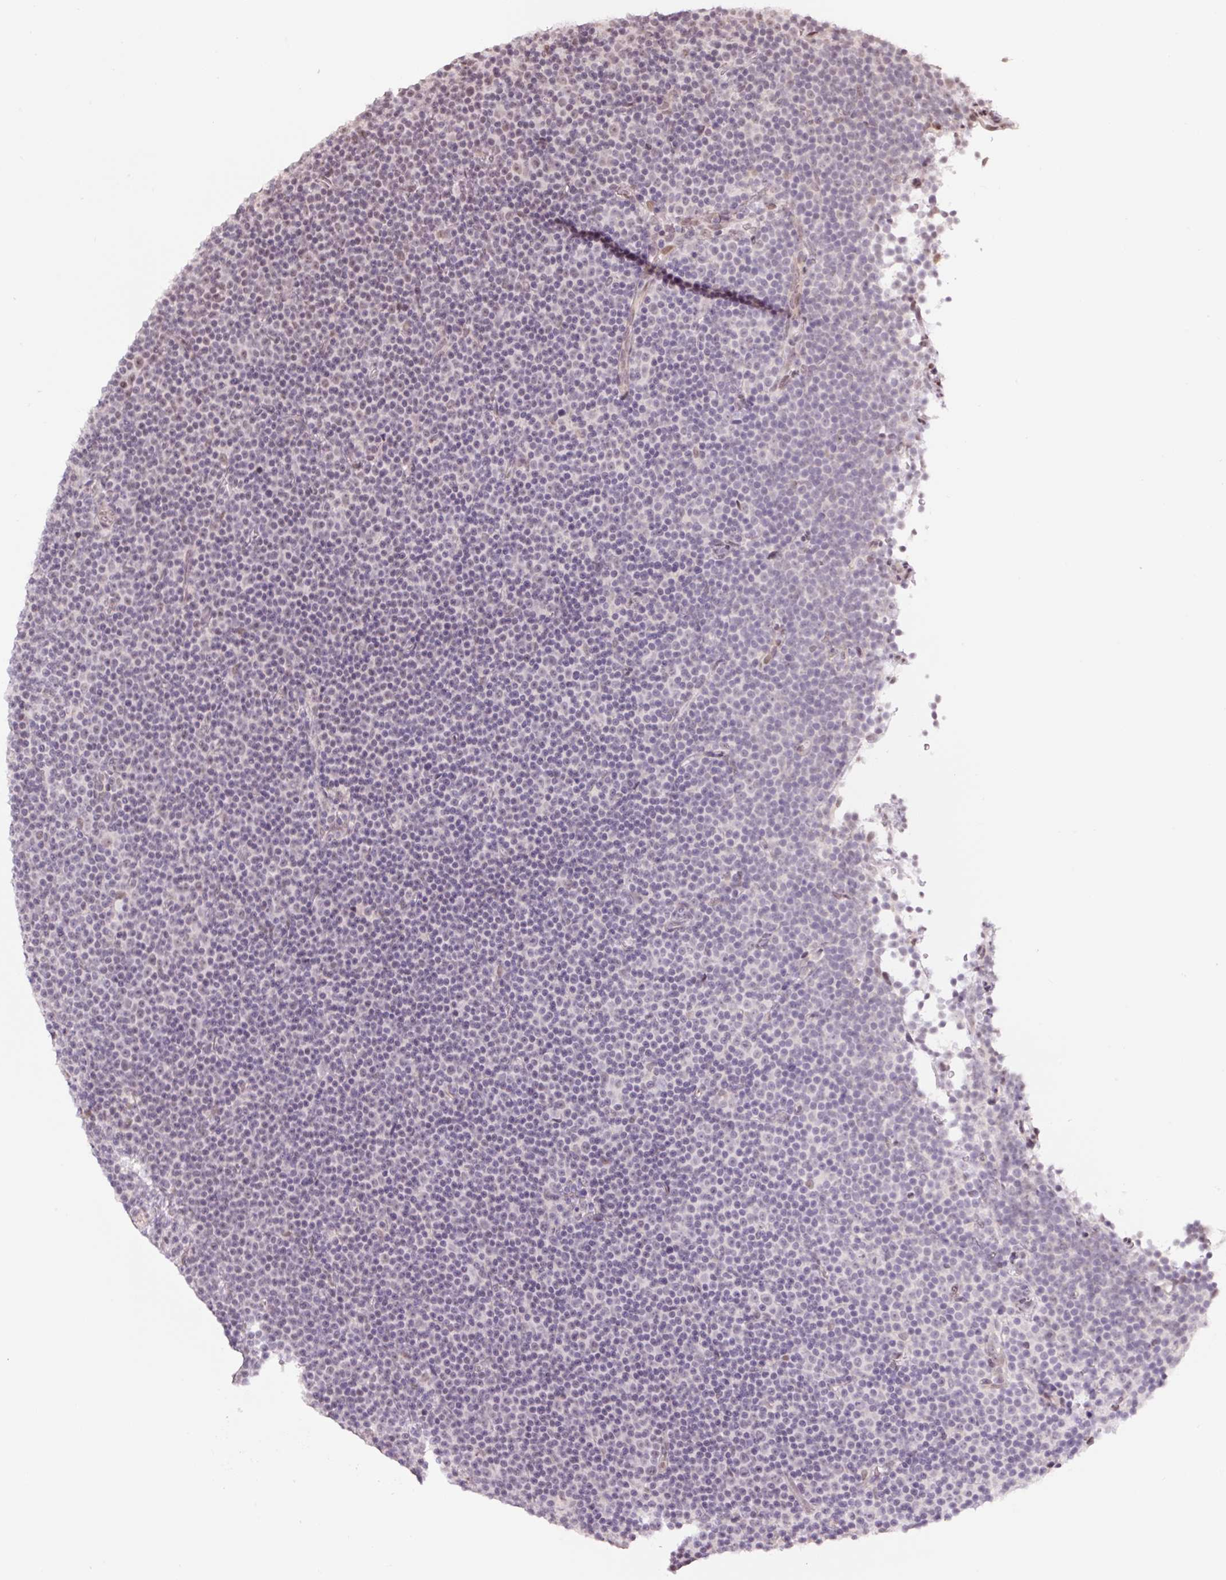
{"staining": {"intensity": "moderate", "quantity": "<25%", "location": "nuclear"}, "tissue": "lymphoma", "cell_type": "Tumor cells", "image_type": "cancer", "snomed": [{"axis": "morphology", "description": "Malignant lymphoma, non-Hodgkin's type, Low grade"}, {"axis": "topography", "description": "Lymph node"}], "caption": "Lymphoma stained for a protein demonstrates moderate nuclear positivity in tumor cells.", "gene": "TCFL5", "patient": {"sex": "female", "age": 67}}